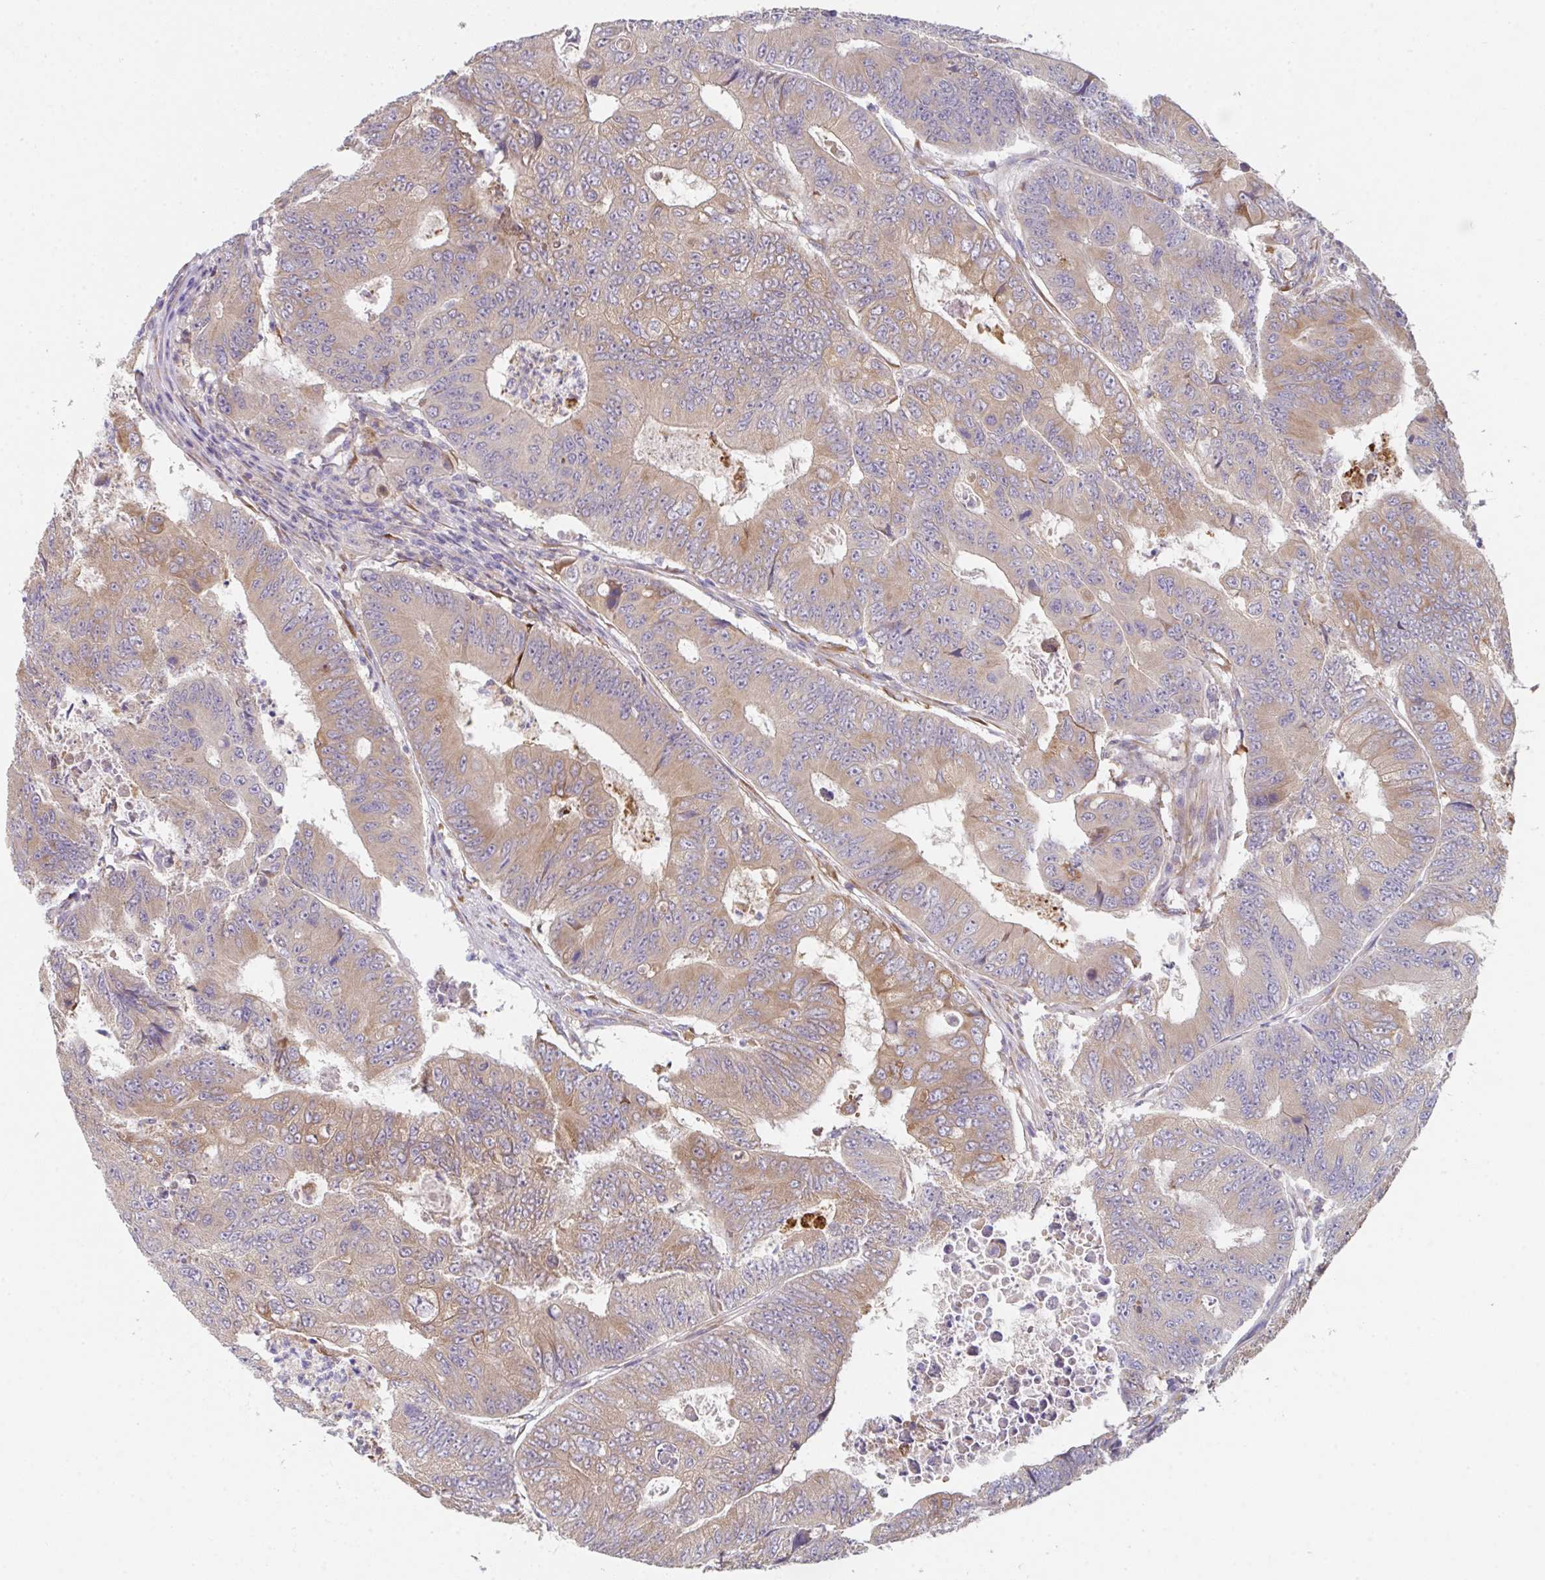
{"staining": {"intensity": "weak", "quantity": ">75%", "location": "cytoplasmic/membranous"}, "tissue": "colorectal cancer", "cell_type": "Tumor cells", "image_type": "cancer", "snomed": [{"axis": "morphology", "description": "Adenocarcinoma, NOS"}, {"axis": "topography", "description": "Colon"}], "caption": "Immunohistochemical staining of adenocarcinoma (colorectal) shows weak cytoplasmic/membranous protein positivity in about >75% of tumor cells.", "gene": "TSPAN31", "patient": {"sex": "female", "age": 48}}